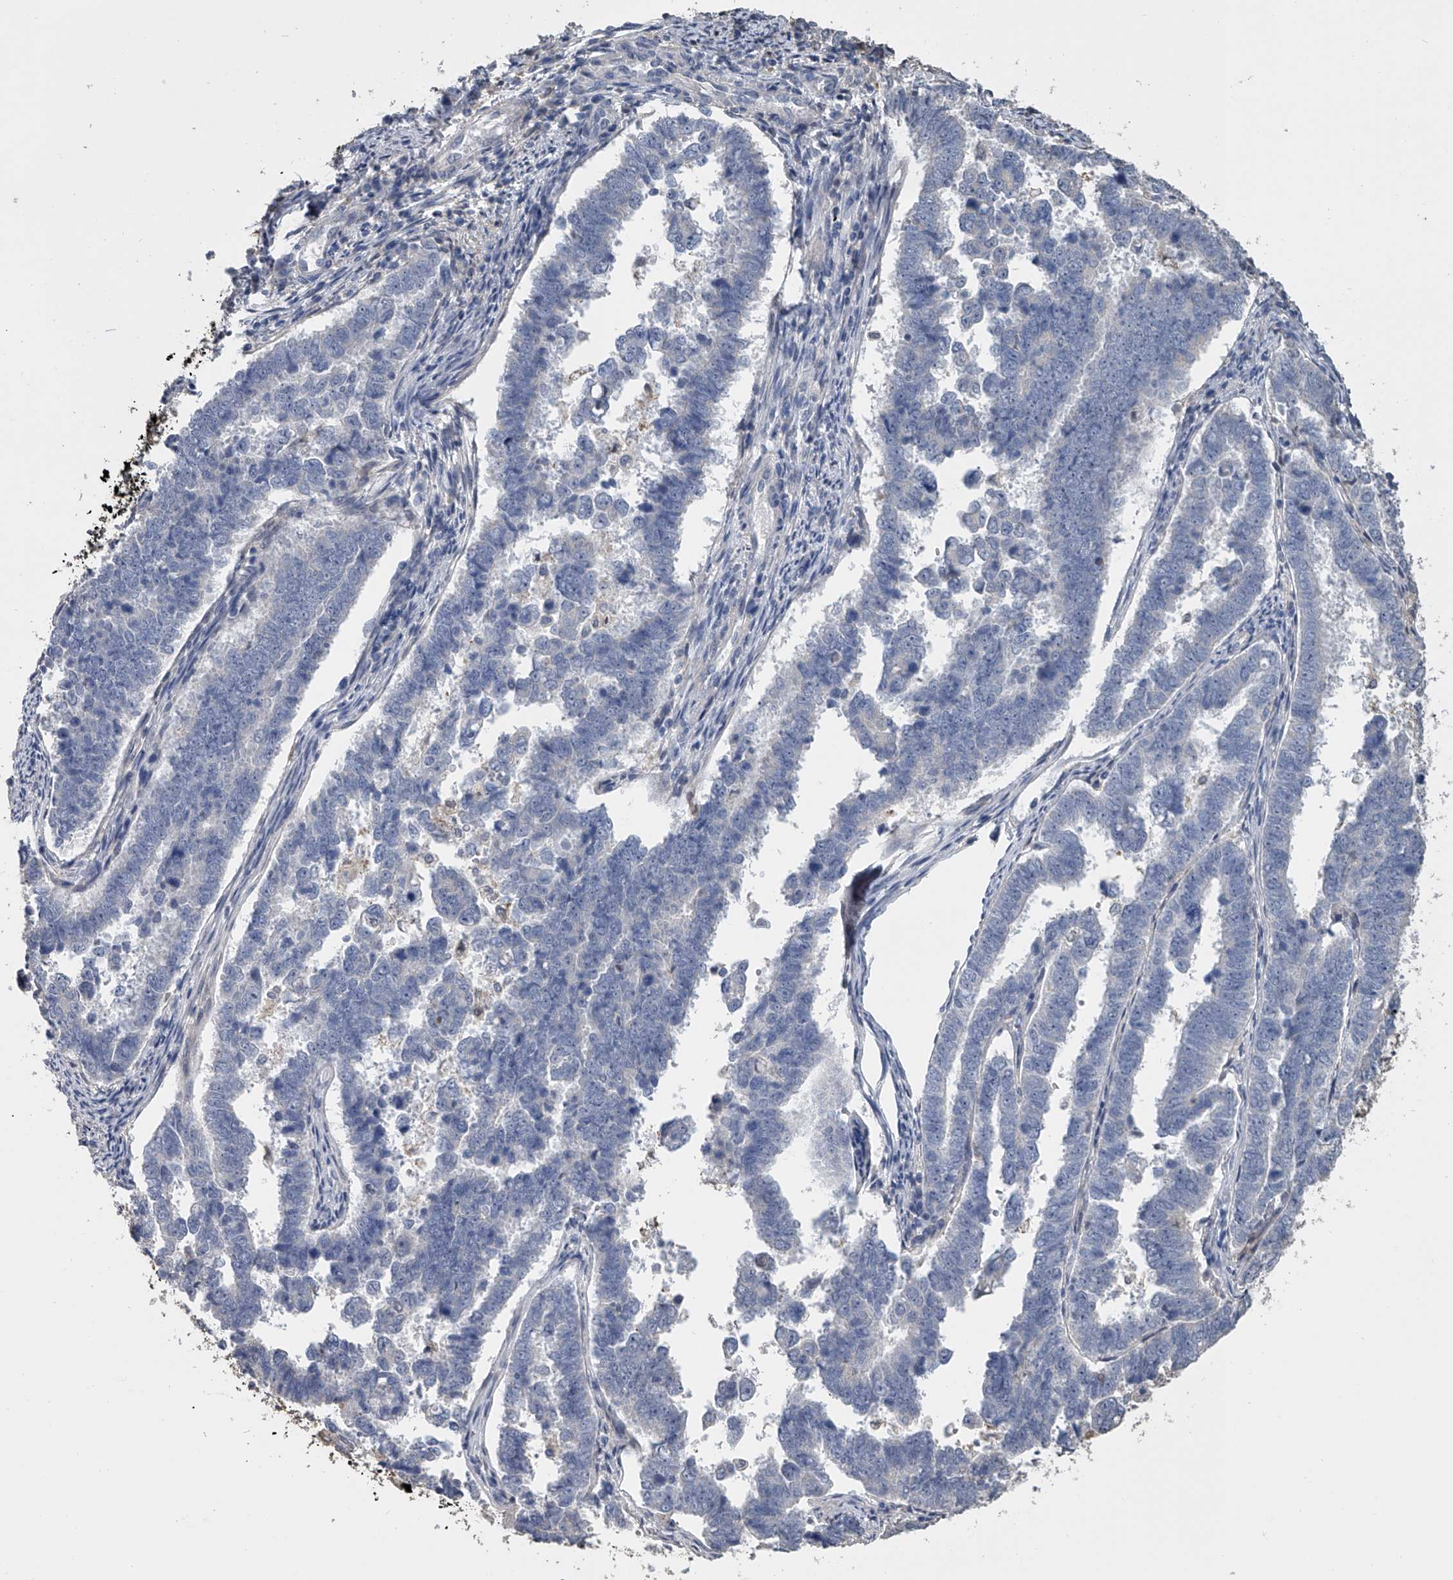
{"staining": {"intensity": "negative", "quantity": "none", "location": "none"}, "tissue": "endometrial cancer", "cell_type": "Tumor cells", "image_type": "cancer", "snomed": [{"axis": "morphology", "description": "Adenocarcinoma, NOS"}, {"axis": "topography", "description": "Endometrium"}], "caption": "Tumor cells are negative for protein expression in human adenocarcinoma (endometrial). The staining is performed using DAB brown chromogen with nuclei counter-stained in using hematoxylin.", "gene": "DOCK9", "patient": {"sex": "female", "age": 75}}